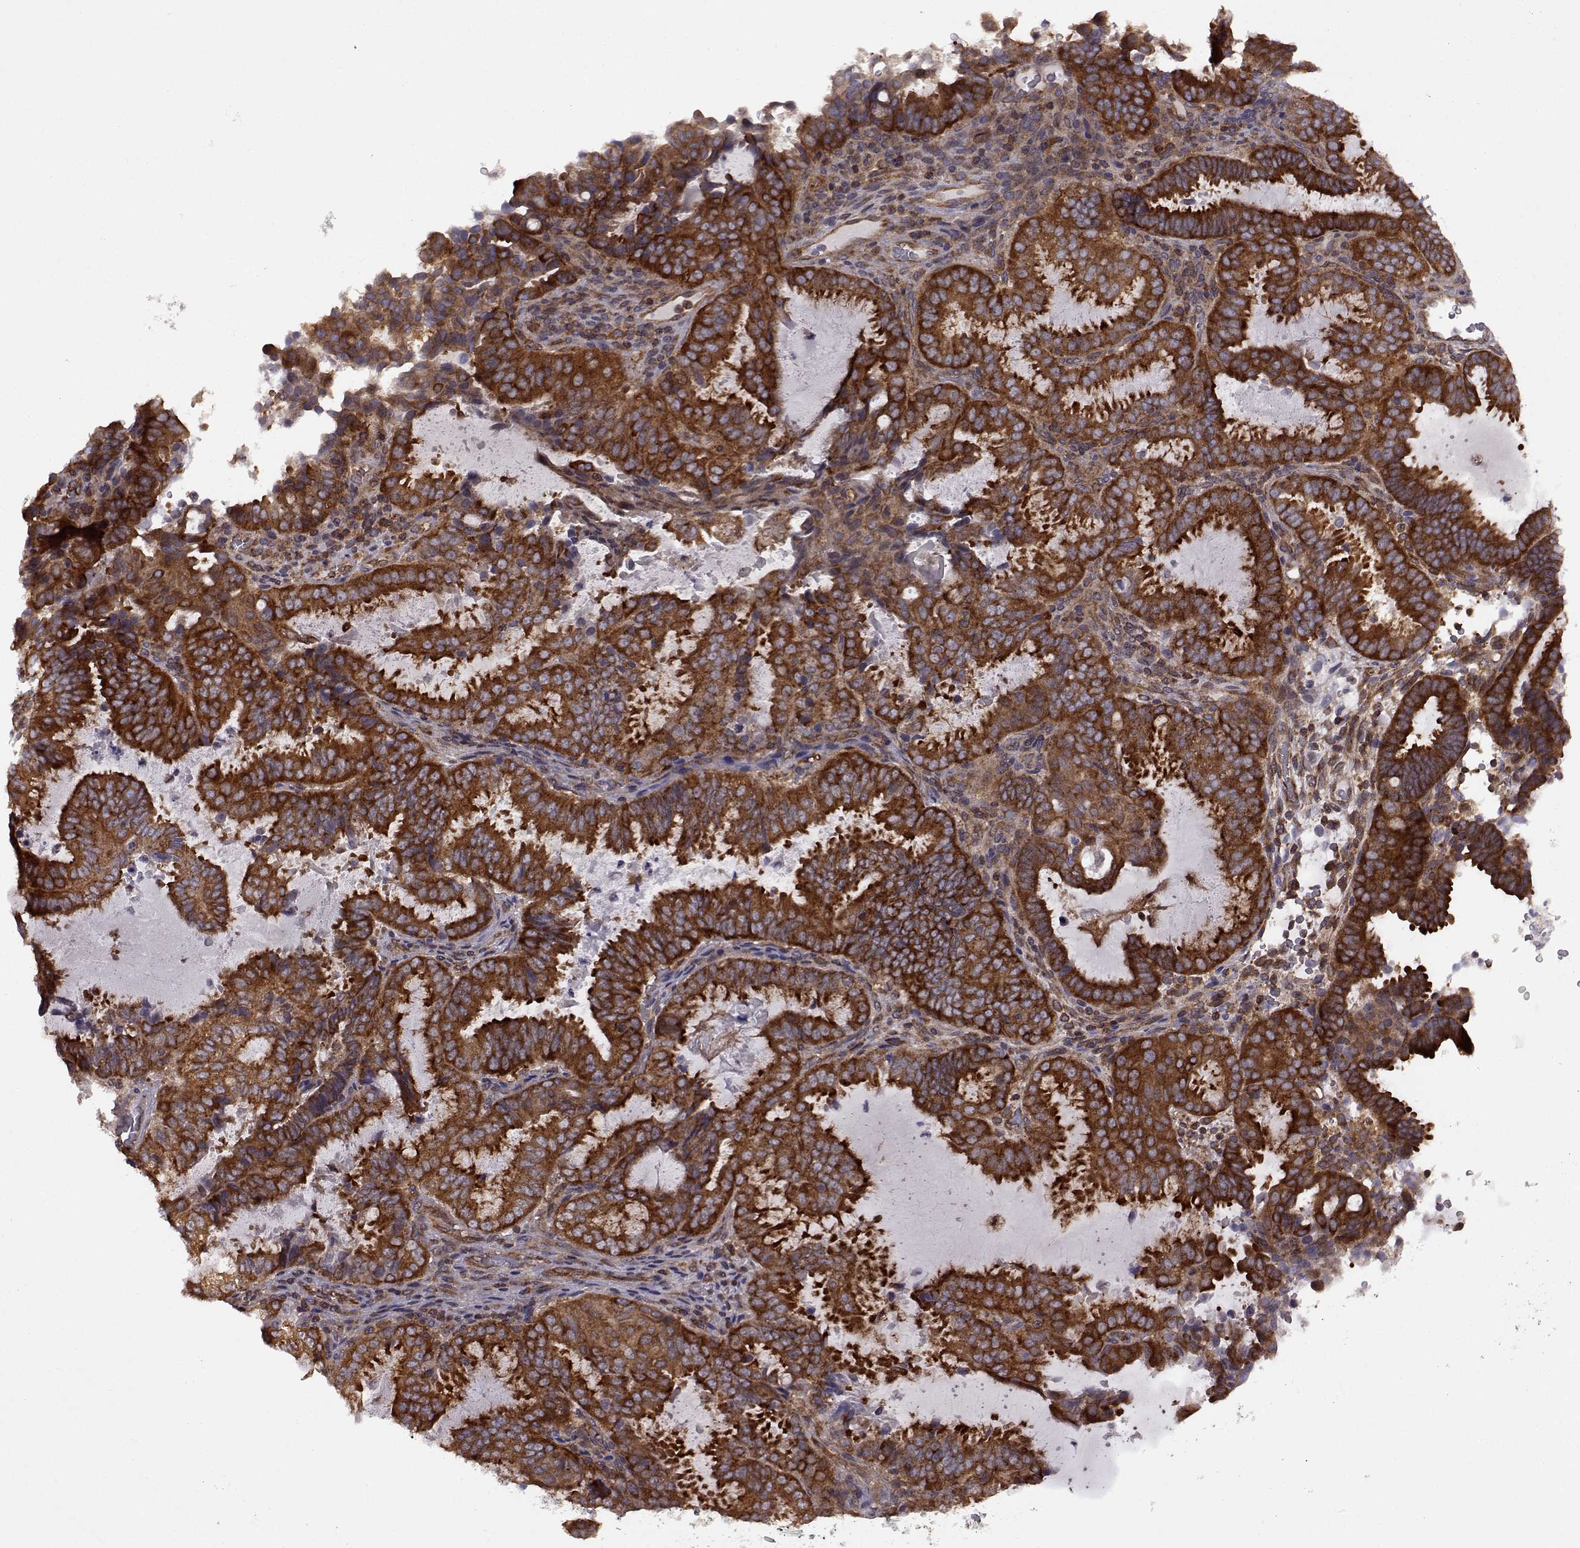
{"staining": {"intensity": "strong", "quantity": ">75%", "location": "cytoplasmic/membranous"}, "tissue": "ovarian cancer", "cell_type": "Tumor cells", "image_type": "cancer", "snomed": [{"axis": "morphology", "description": "Carcinoma, endometroid"}, {"axis": "topography", "description": "Ovary"}], "caption": "Strong cytoplasmic/membranous protein expression is present in about >75% of tumor cells in endometroid carcinoma (ovarian).", "gene": "URI1", "patient": {"sex": "female", "age": 41}}